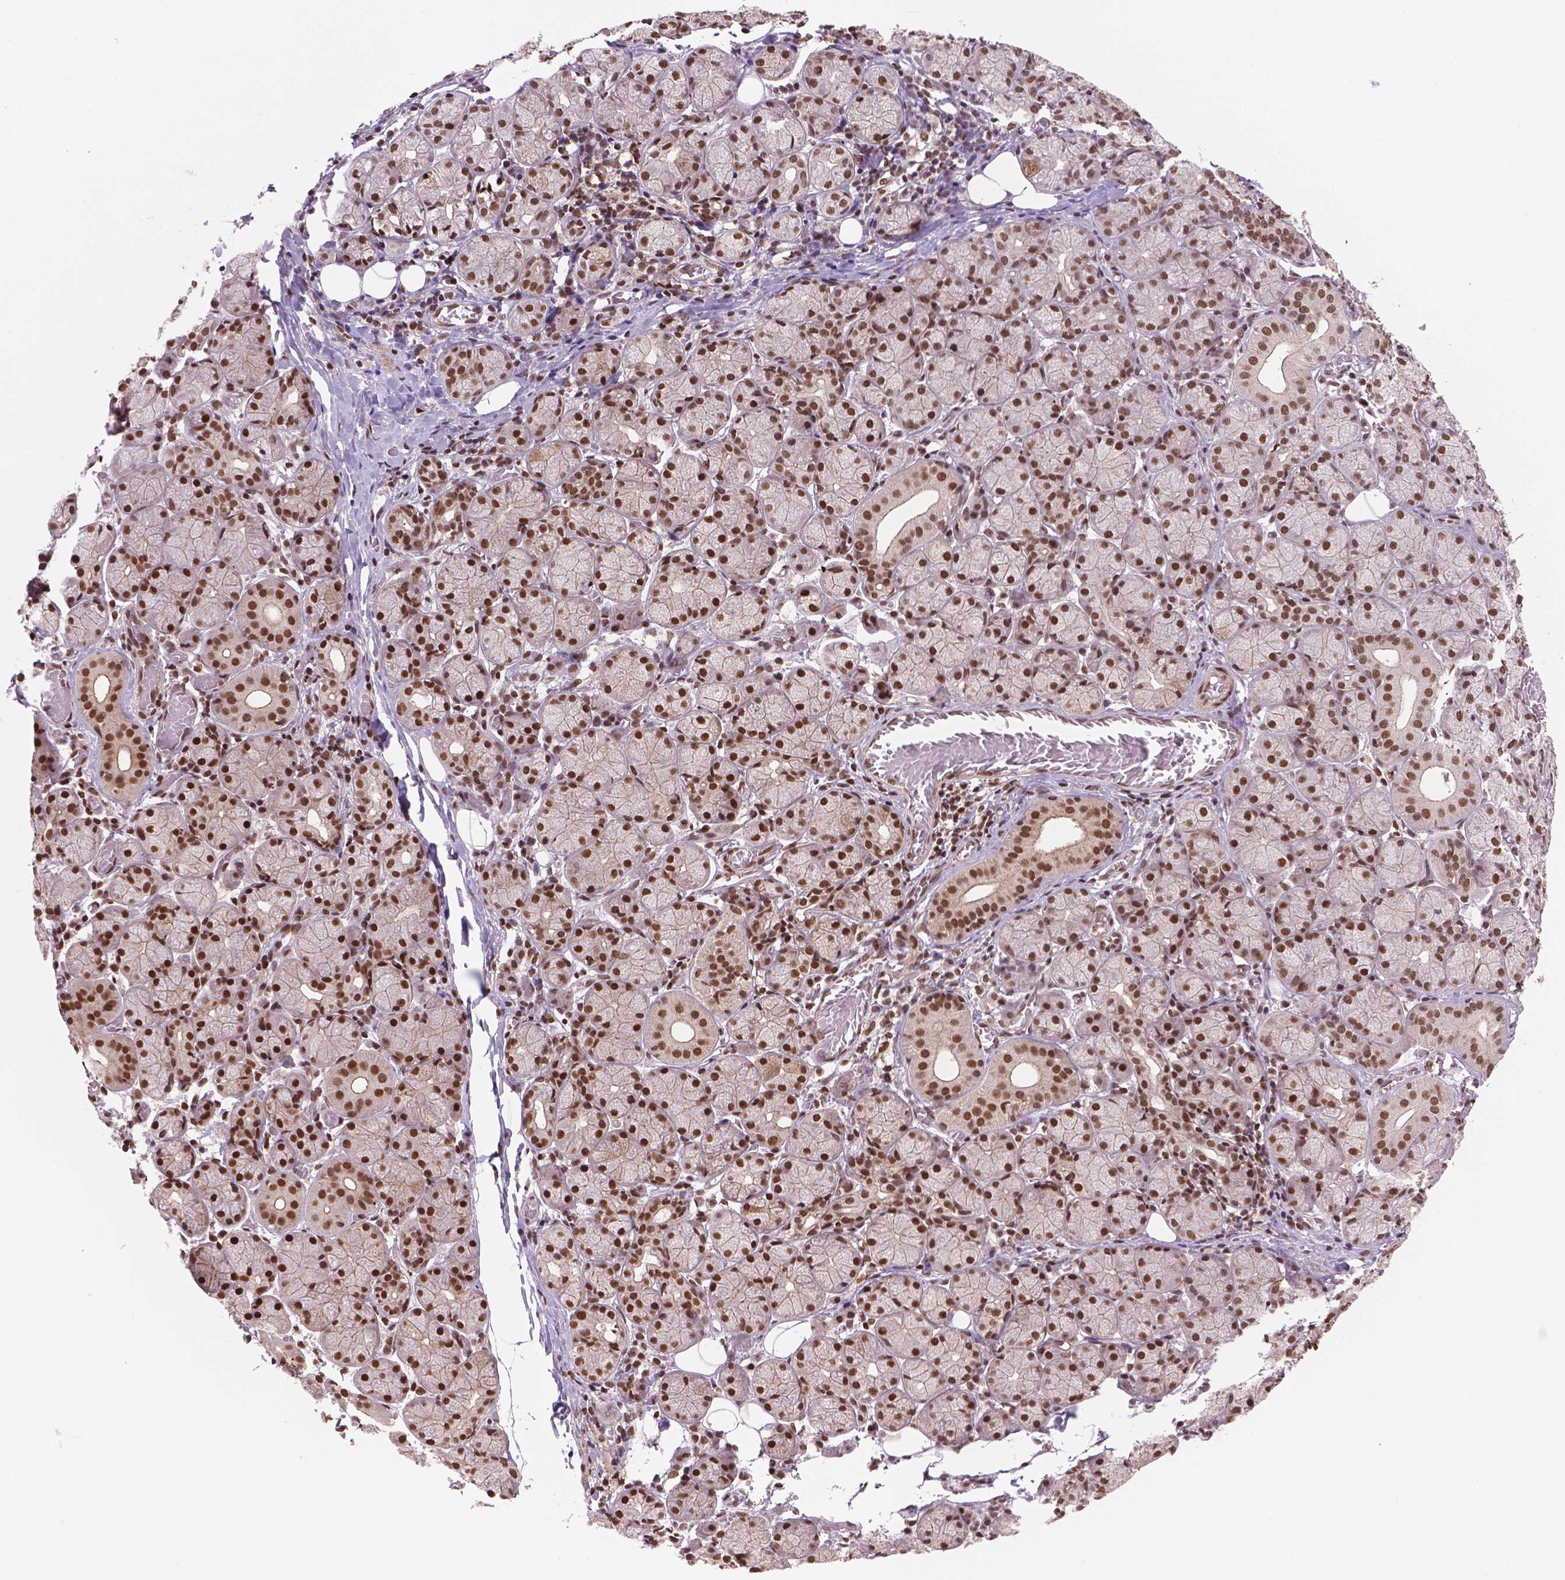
{"staining": {"intensity": "strong", "quantity": ">75%", "location": "nuclear"}, "tissue": "salivary gland", "cell_type": "Glandular cells", "image_type": "normal", "snomed": [{"axis": "morphology", "description": "Normal tissue, NOS"}, {"axis": "topography", "description": "Salivary gland"}, {"axis": "topography", "description": "Peripheral nerve tissue"}], "caption": "Glandular cells reveal high levels of strong nuclear staining in approximately >75% of cells in benign human salivary gland. (DAB (3,3'-diaminobenzidine) IHC with brightfield microscopy, high magnification).", "gene": "SIRT6", "patient": {"sex": "female", "age": 24}}